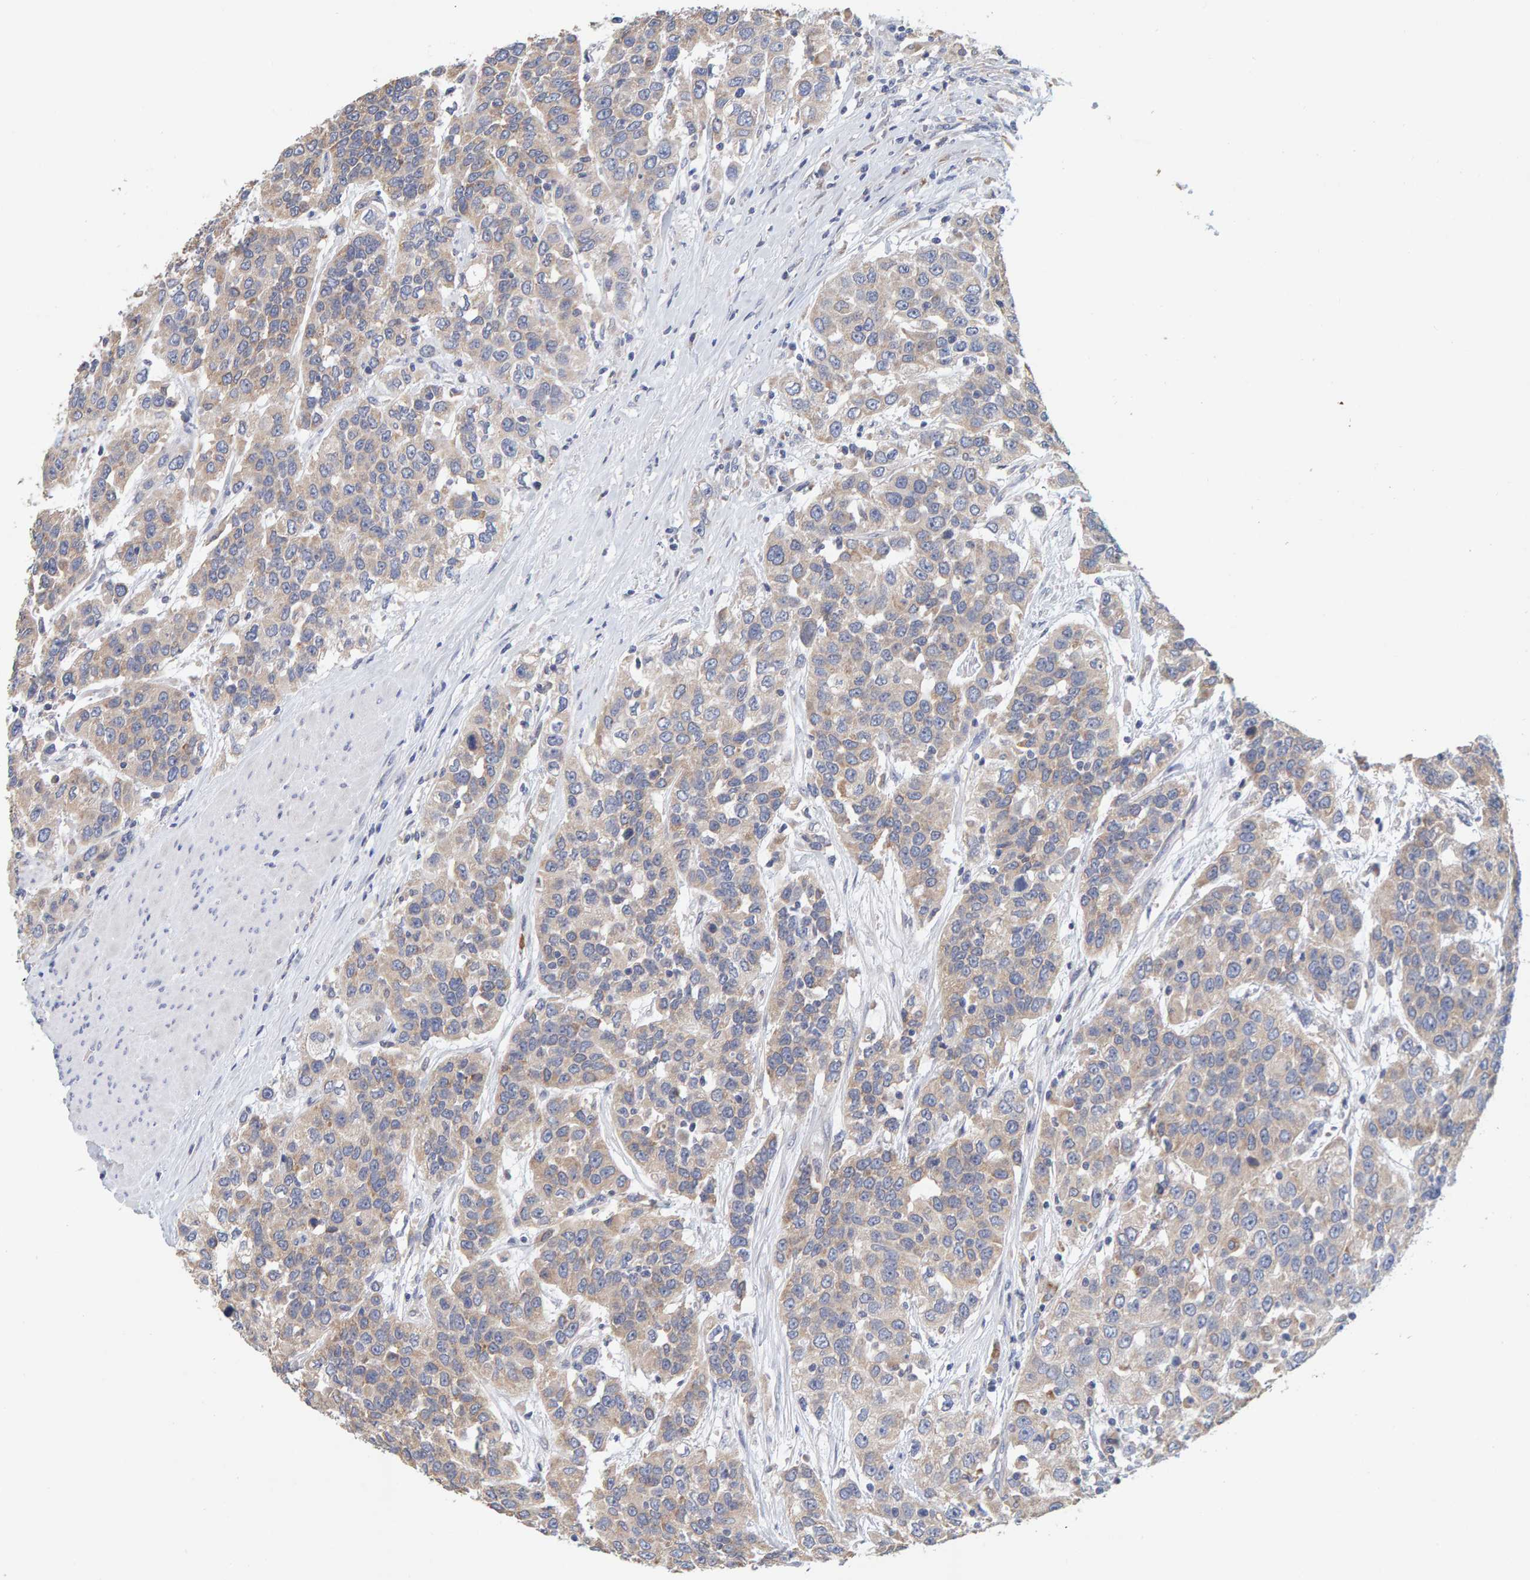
{"staining": {"intensity": "weak", "quantity": ">75%", "location": "cytoplasmic/membranous"}, "tissue": "urothelial cancer", "cell_type": "Tumor cells", "image_type": "cancer", "snomed": [{"axis": "morphology", "description": "Urothelial carcinoma, High grade"}, {"axis": "topography", "description": "Urinary bladder"}], "caption": "Human urothelial cancer stained with a brown dye displays weak cytoplasmic/membranous positive positivity in about >75% of tumor cells.", "gene": "SGPL1", "patient": {"sex": "female", "age": 80}}